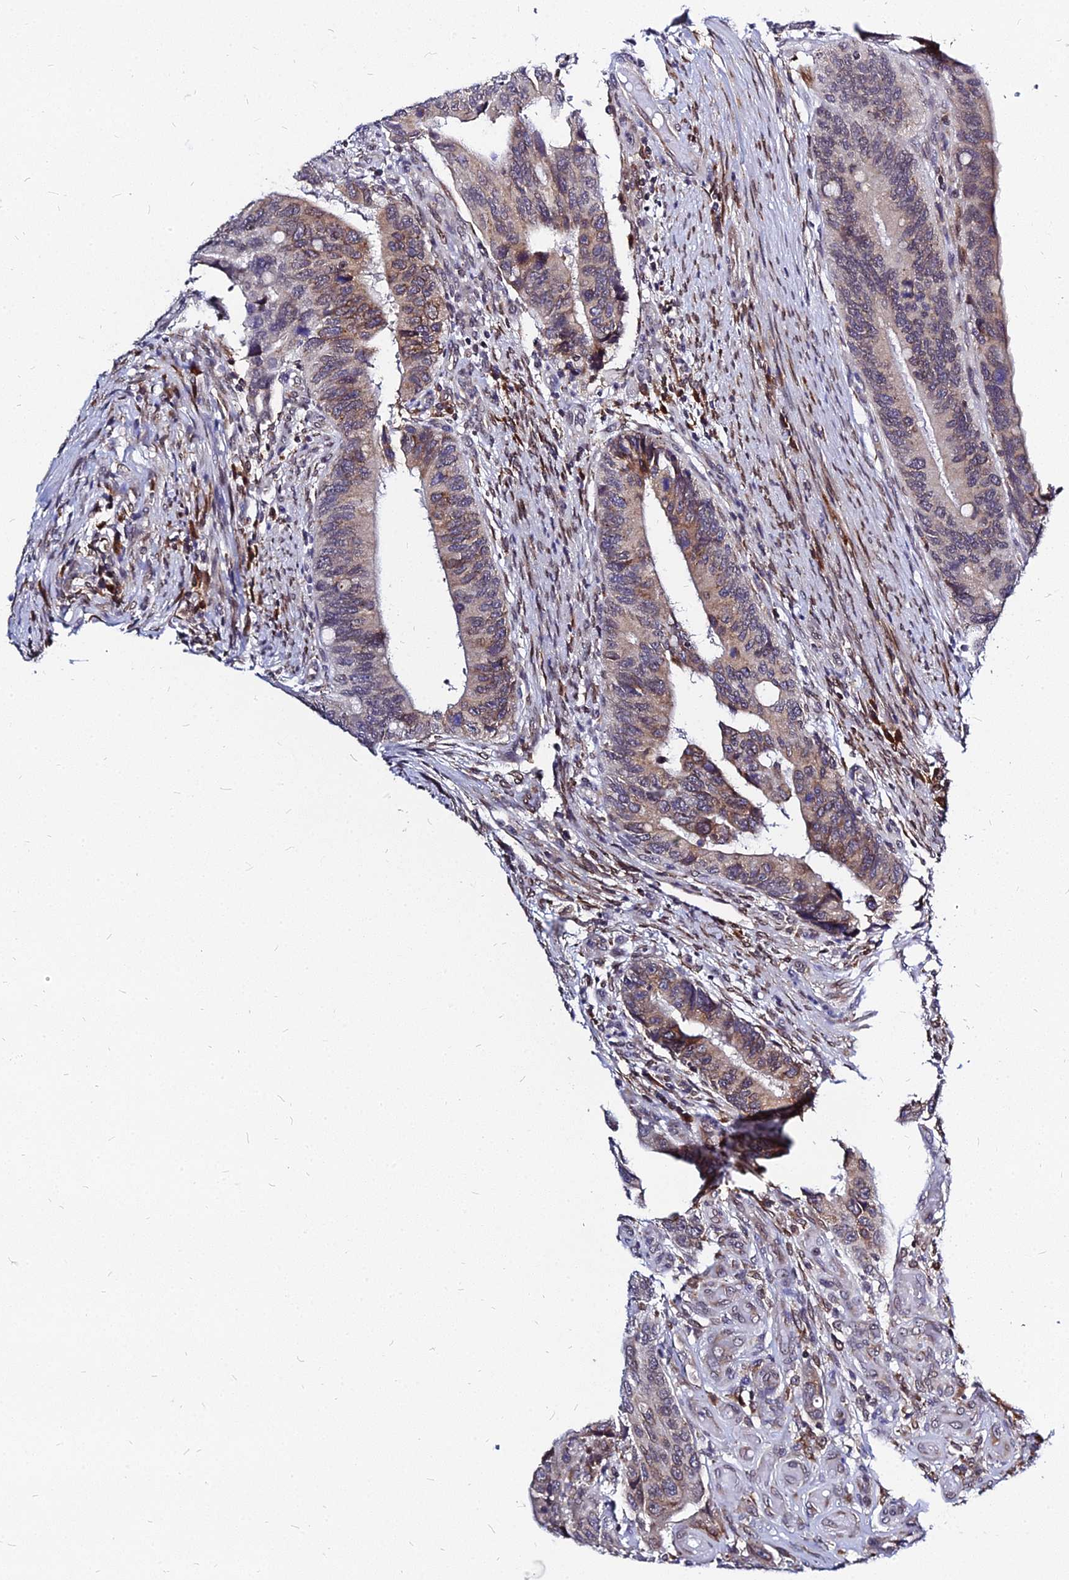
{"staining": {"intensity": "moderate", "quantity": "25%-75%", "location": "cytoplasmic/membranous"}, "tissue": "colorectal cancer", "cell_type": "Tumor cells", "image_type": "cancer", "snomed": [{"axis": "morphology", "description": "Adenocarcinoma, NOS"}, {"axis": "topography", "description": "Colon"}], "caption": "Protein staining displays moderate cytoplasmic/membranous expression in approximately 25%-75% of tumor cells in adenocarcinoma (colorectal).", "gene": "RNF121", "patient": {"sex": "male", "age": 87}}